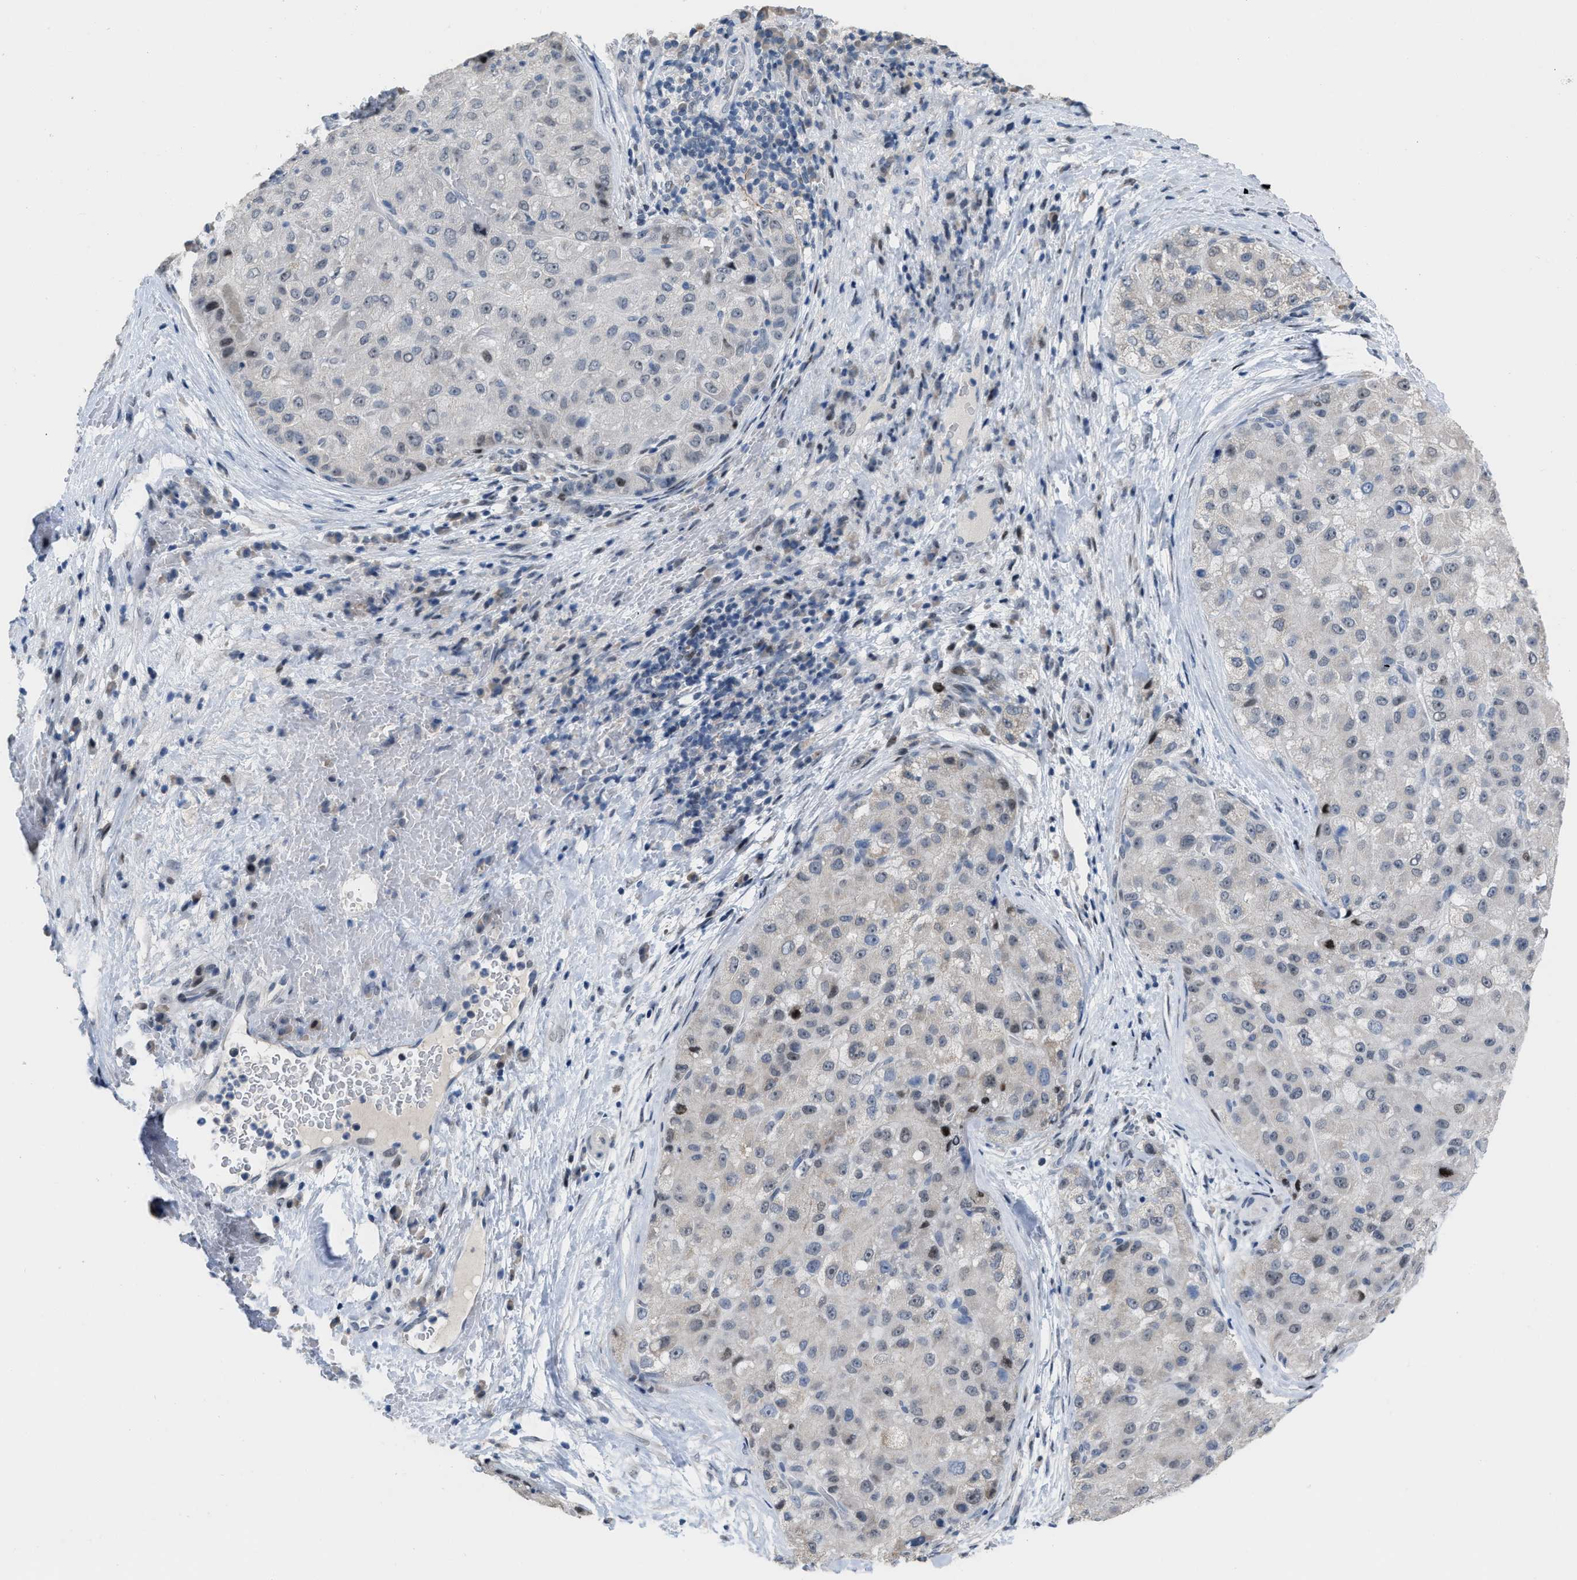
{"staining": {"intensity": "weak", "quantity": "<25%", "location": "nuclear"}, "tissue": "liver cancer", "cell_type": "Tumor cells", "image_type": "cancer", "snomed": [{"axis": "morphology", "description": "Carcinoma, Hepatocellular, NOS"}, {"axis": "topography", "description": "Liver"}], "caption": "Immunohistochemistry micrograph of human hepatocellular carcinoma (liver) stained for a protein (brown), which displays no staining in tumor cells.", "gene": "SETDB1", "patient": {"sex": "male", "age": 80}}